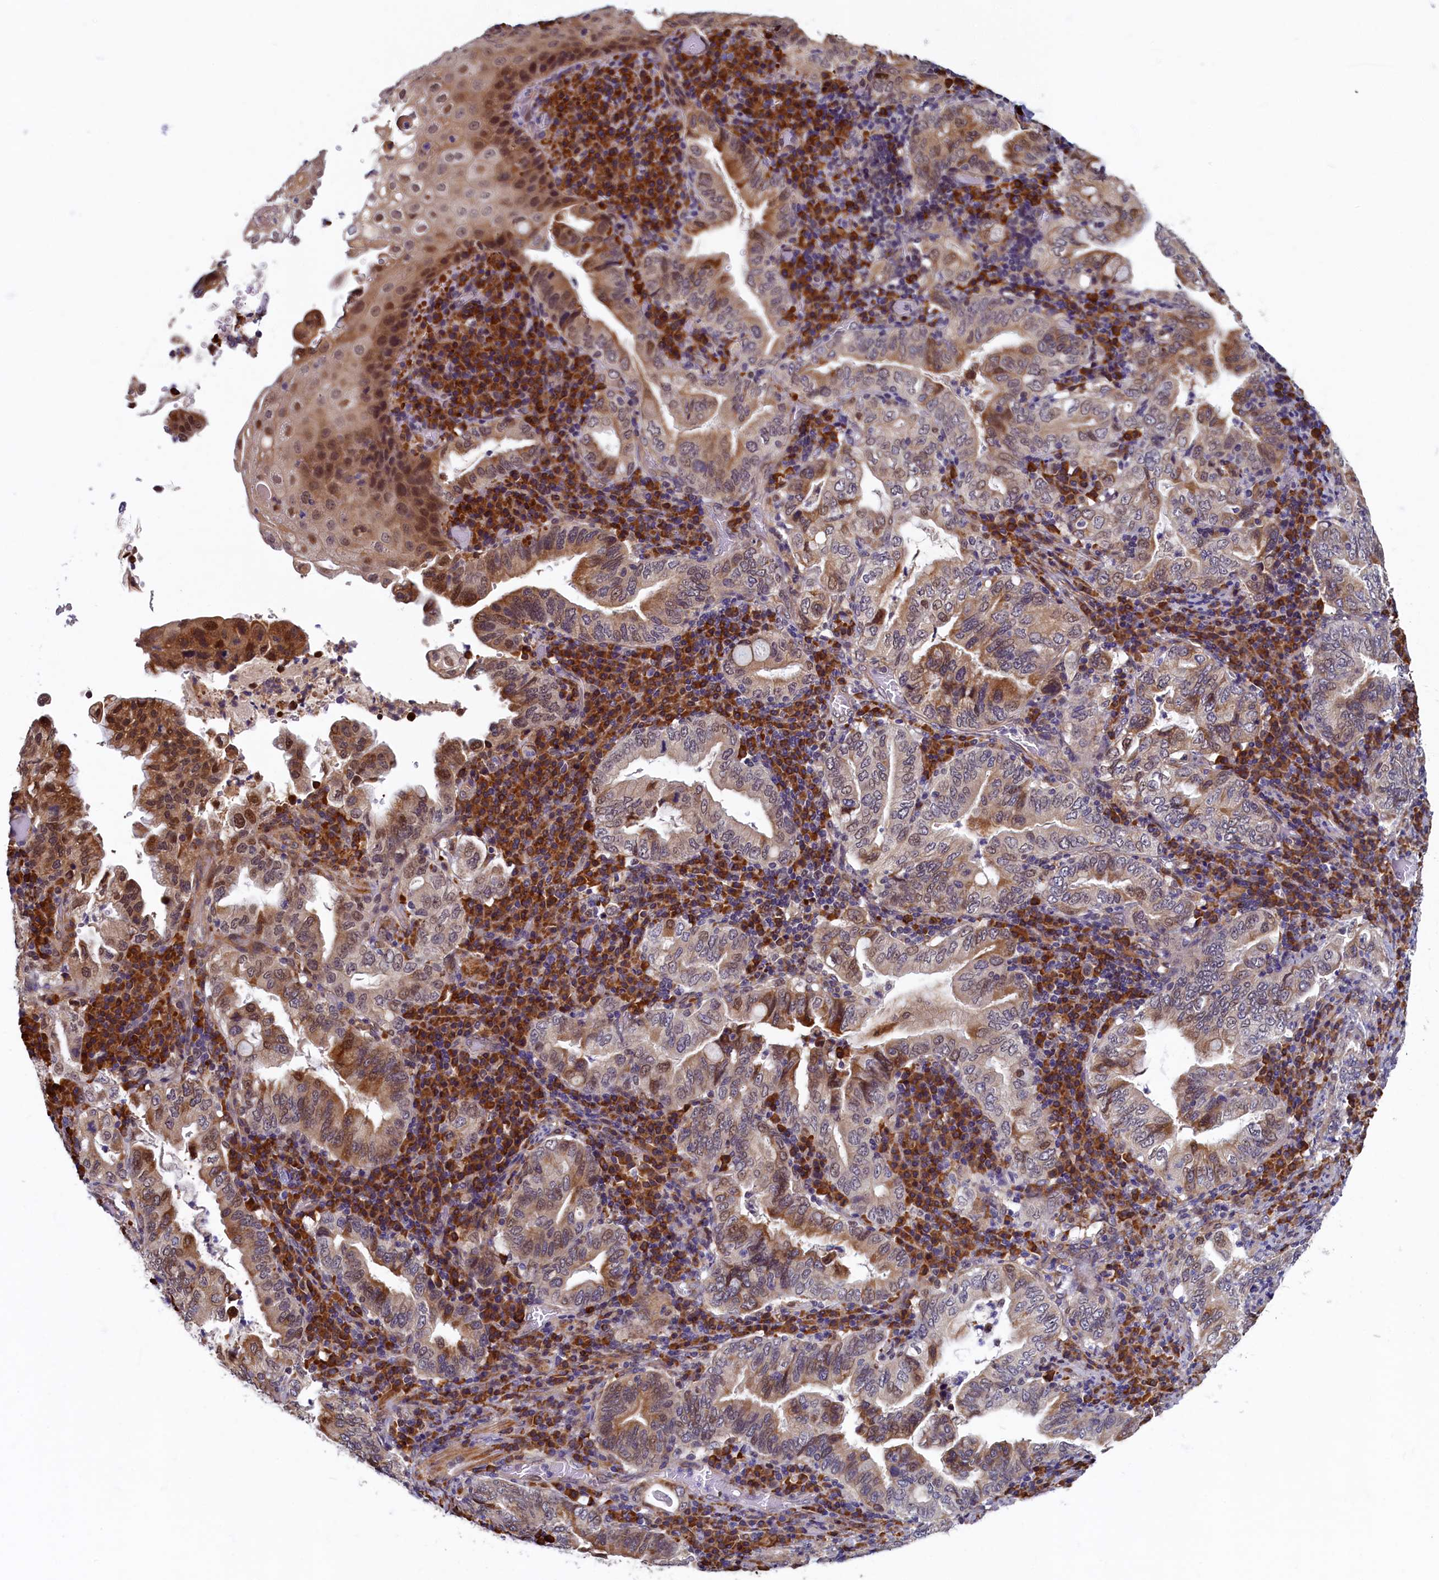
{"staining": {"intensity": "moderate", "quantity": "<25%", "location": "cytoplasmic/membranous"}, "tissue": "stomach cancer", "cell_type": "Tumor cells", "image_type": "cancer", "snomed": [{"axis": "morphology", "description": "Normal tissue, NOS"}, {"axis": "morphology", "description": "Adenocarcinoma, NOS"}, {"axis": "topography", "description": "Esophagus"}, {"axis": "topography", "description": "Stomach, upper"}, {"axis": "topography", "description": "Peripheral nerve tissue"}], "caption": "Tumor cells display low levels of moderate cytoplasmic/membranous staining in approximately <25% of cells in stomach cancer (adenocarcinoma).", "gene": "SLC16A14", "patient": {"sex": "male", "age": 62}}